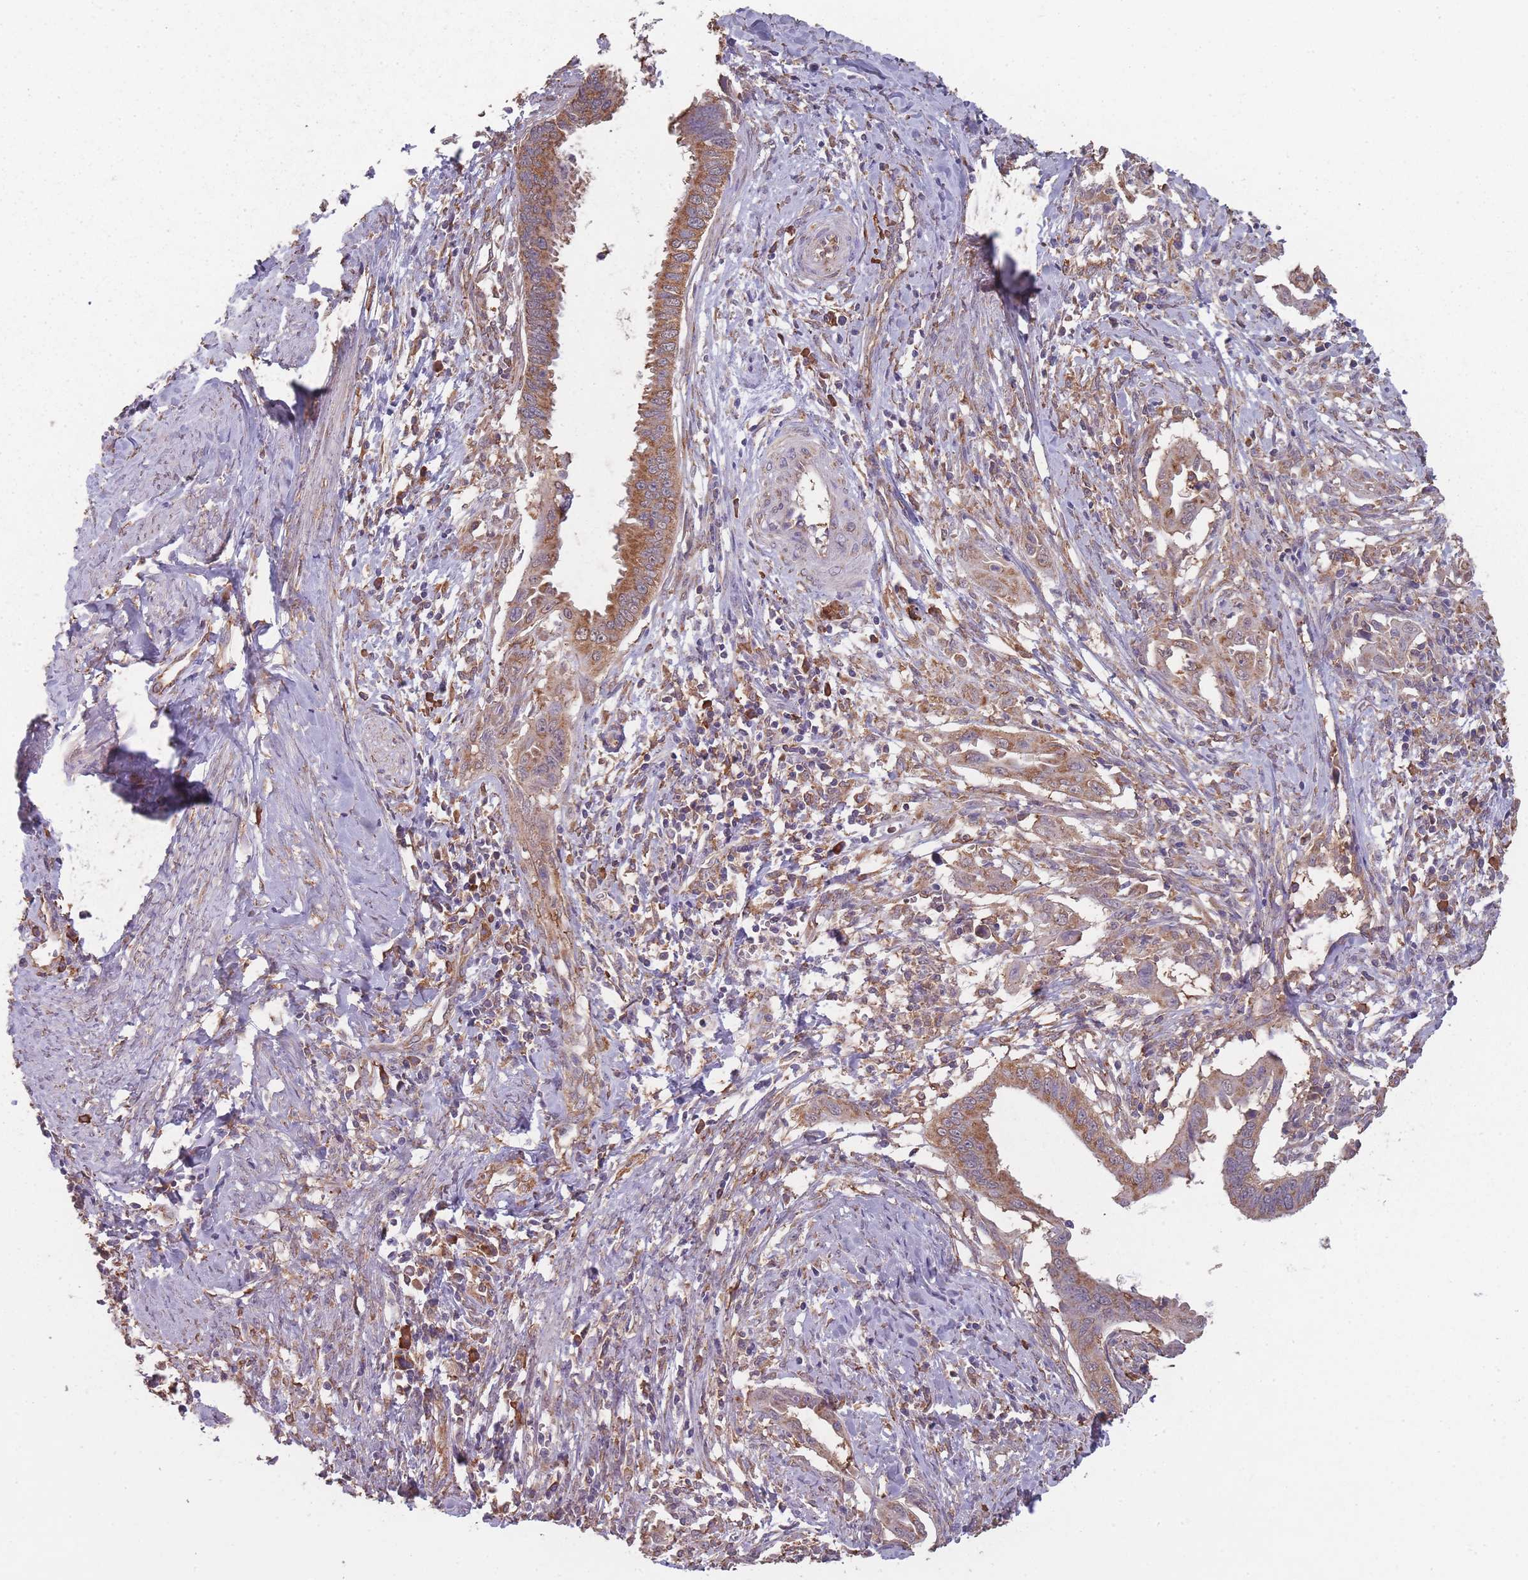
{"staining": {"intensity": "moderate", "quantity": ">75%", "location": "cytoplasmic/membranous"}, "tissue": "cervical cancer", "cell_type": "Tumor cells", "image_type": "cancer", "snomed": [{"axis": "morphology", "description": "Adenocarcinoma, NOS"}, {"axis": "topography", "description": "Cervix"}], "caption": "IHC micrograph of human cervical cancer stained for a protein (brown), which shows medium levels of moderate cytoplasmic/membranous positivity in approximately >75% of tumor cells.", "gene": "SANBR", "patient": {"sex": "female", "age": 42}}